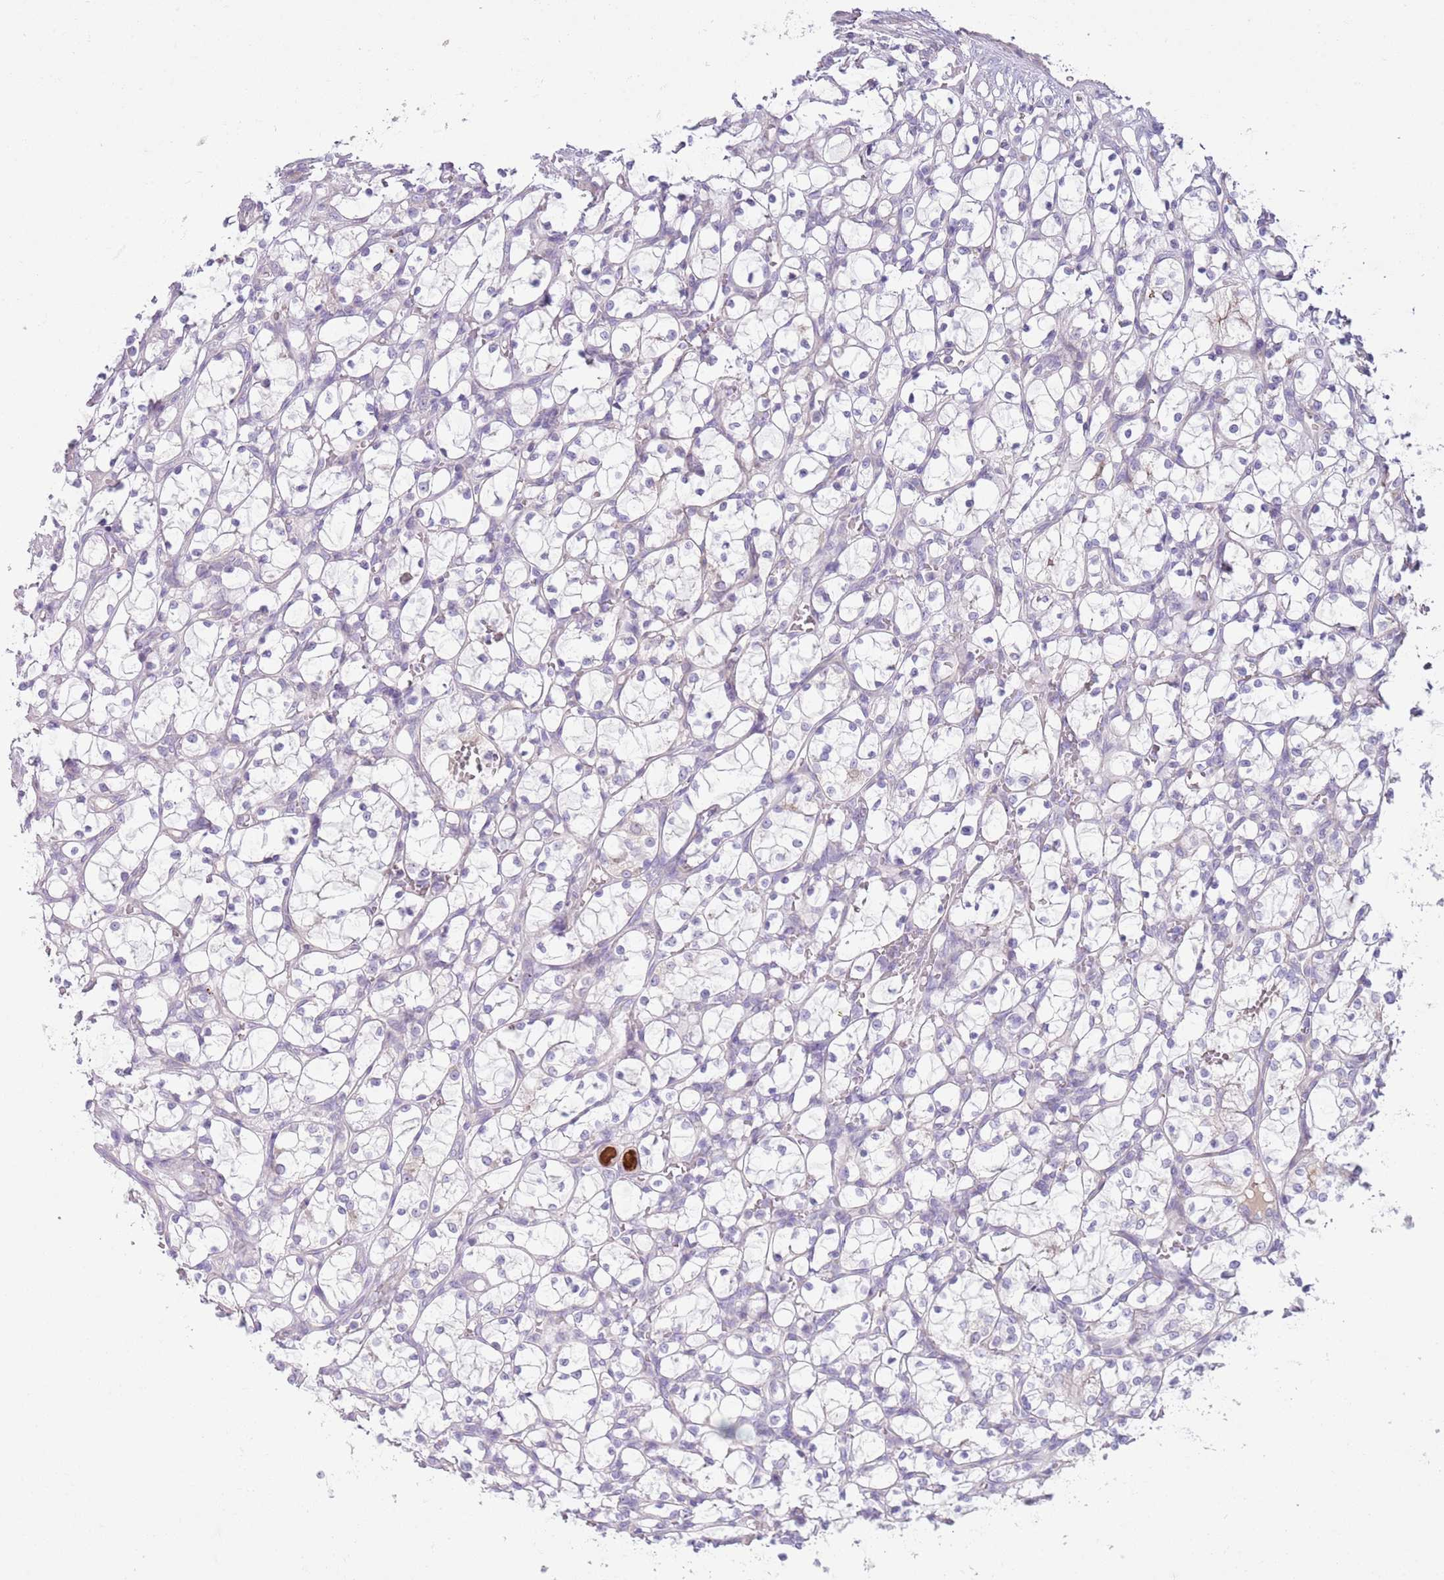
{"staining": {"intensity": "negative", "quantity": "none", "location": "none"}, "tissue": "renal cancer", "cell_type": "Tumor cells", "image_type": "cancer", "snomed": [{"axis": "morphology", "description": "Adenocarcinoma, NOS"}, {"axis": "topography", "description": "Kidney"}], "caption": "Renal adenocarcinoma was stained to show a protein in brown. There is no significant staining in tumor cells.", "gene": "CFH", "patient": {"sex": "female", "age": 69}}